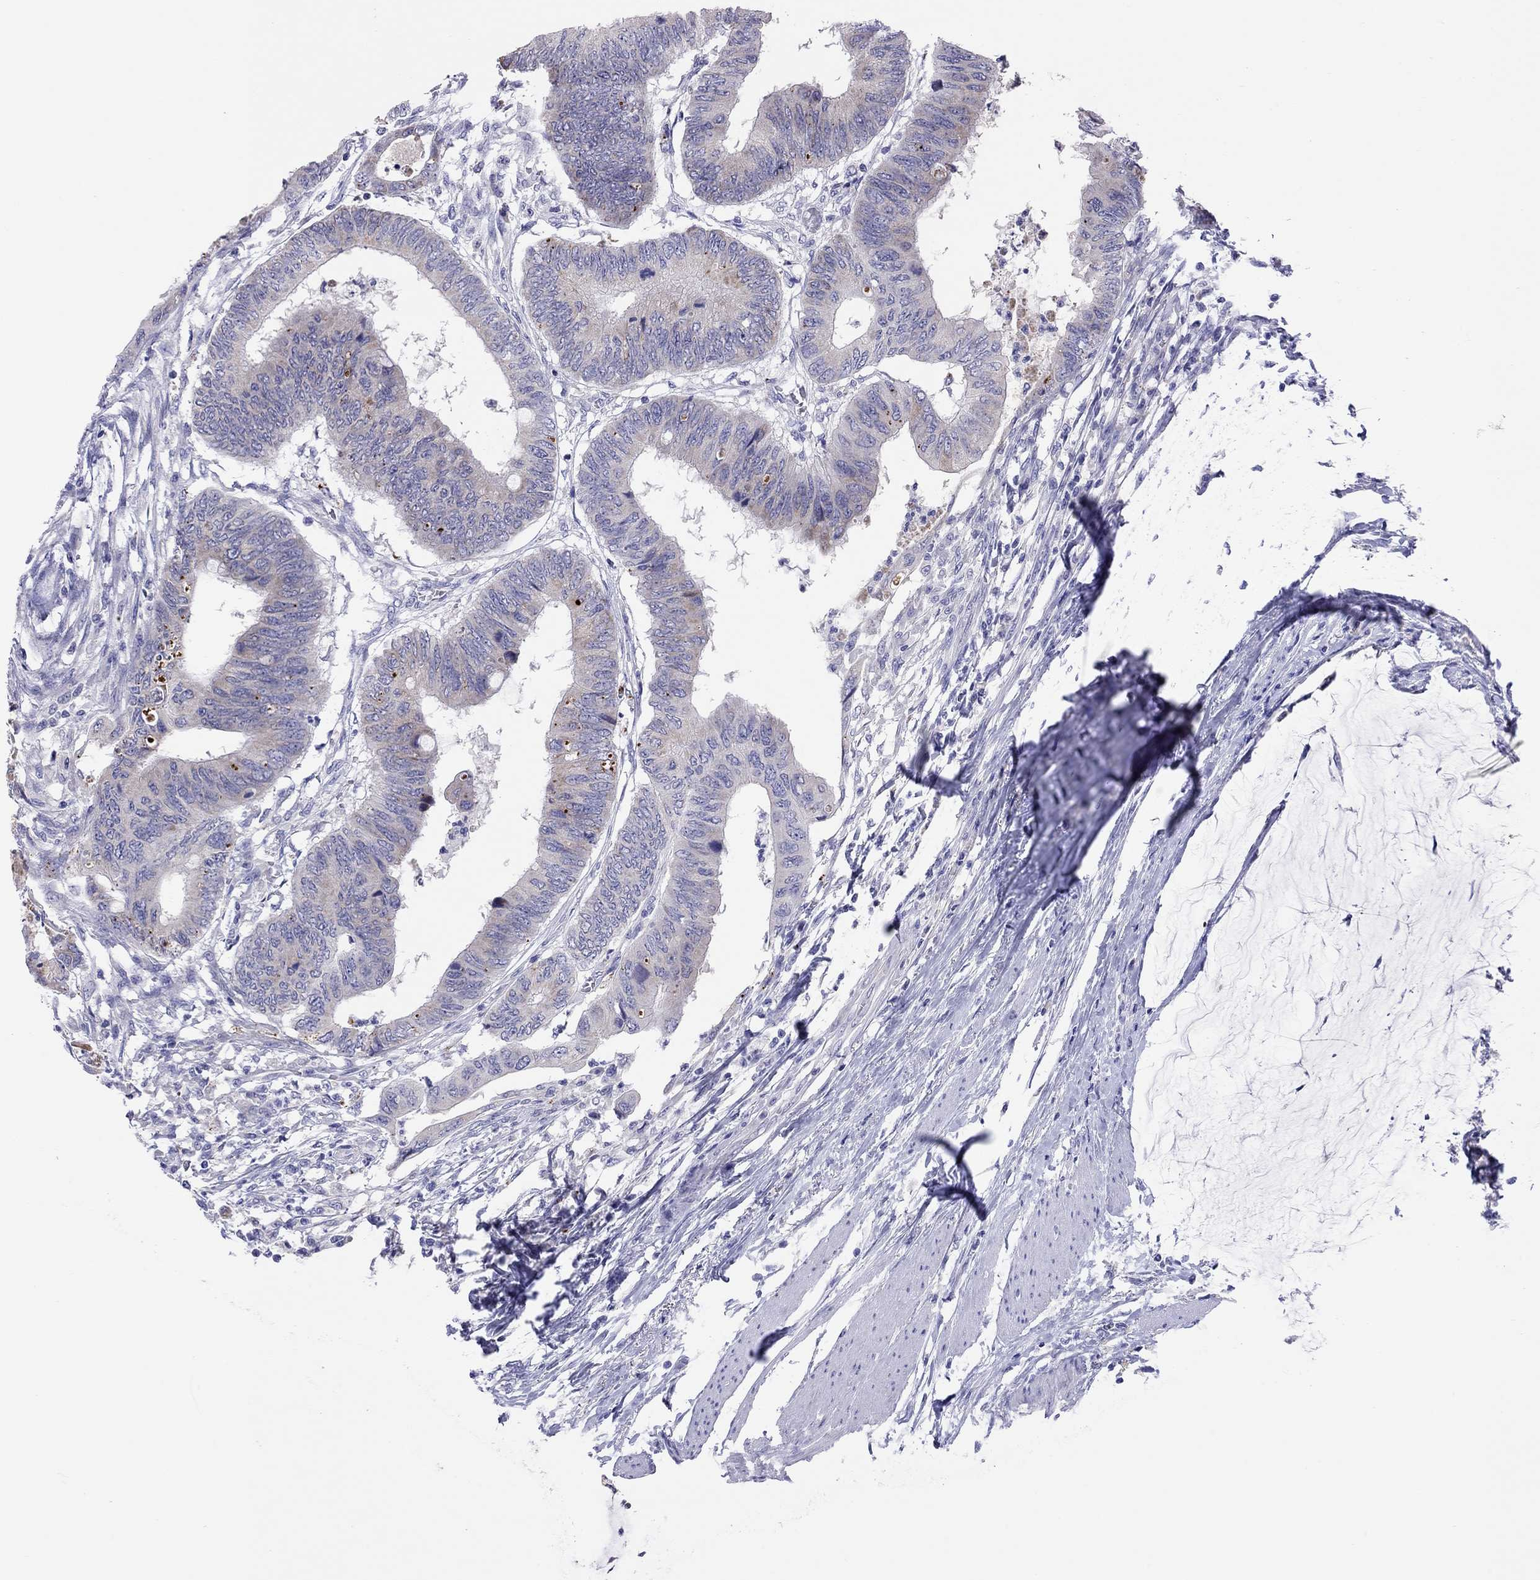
{"staining": {"intensity": "negative", "quantity": "none", "location": "none"}, "tissue": "colorectal cancer", "cell_type": "Tumor cells", "image_type": "cancer", "snomed": [{"axis": "morphology", "description": "Normal tissue, NOS"}, {"axis": "morphology", "description": "Adenocarcinoma, NOS"}, {"axis": "topography", "description": "Rectum"}, {"axis": "topography", "description": "Peripheral nerve tissue"}], "caption": "An immunohistochemistry photomicrograph of adenocarcinoma (colorectal) is shown. There is no staining in tumor cells of adenocarcinoma (colorectal).", "gene": "COL9A1", "patient": {"sex": "male", "age": 92}}